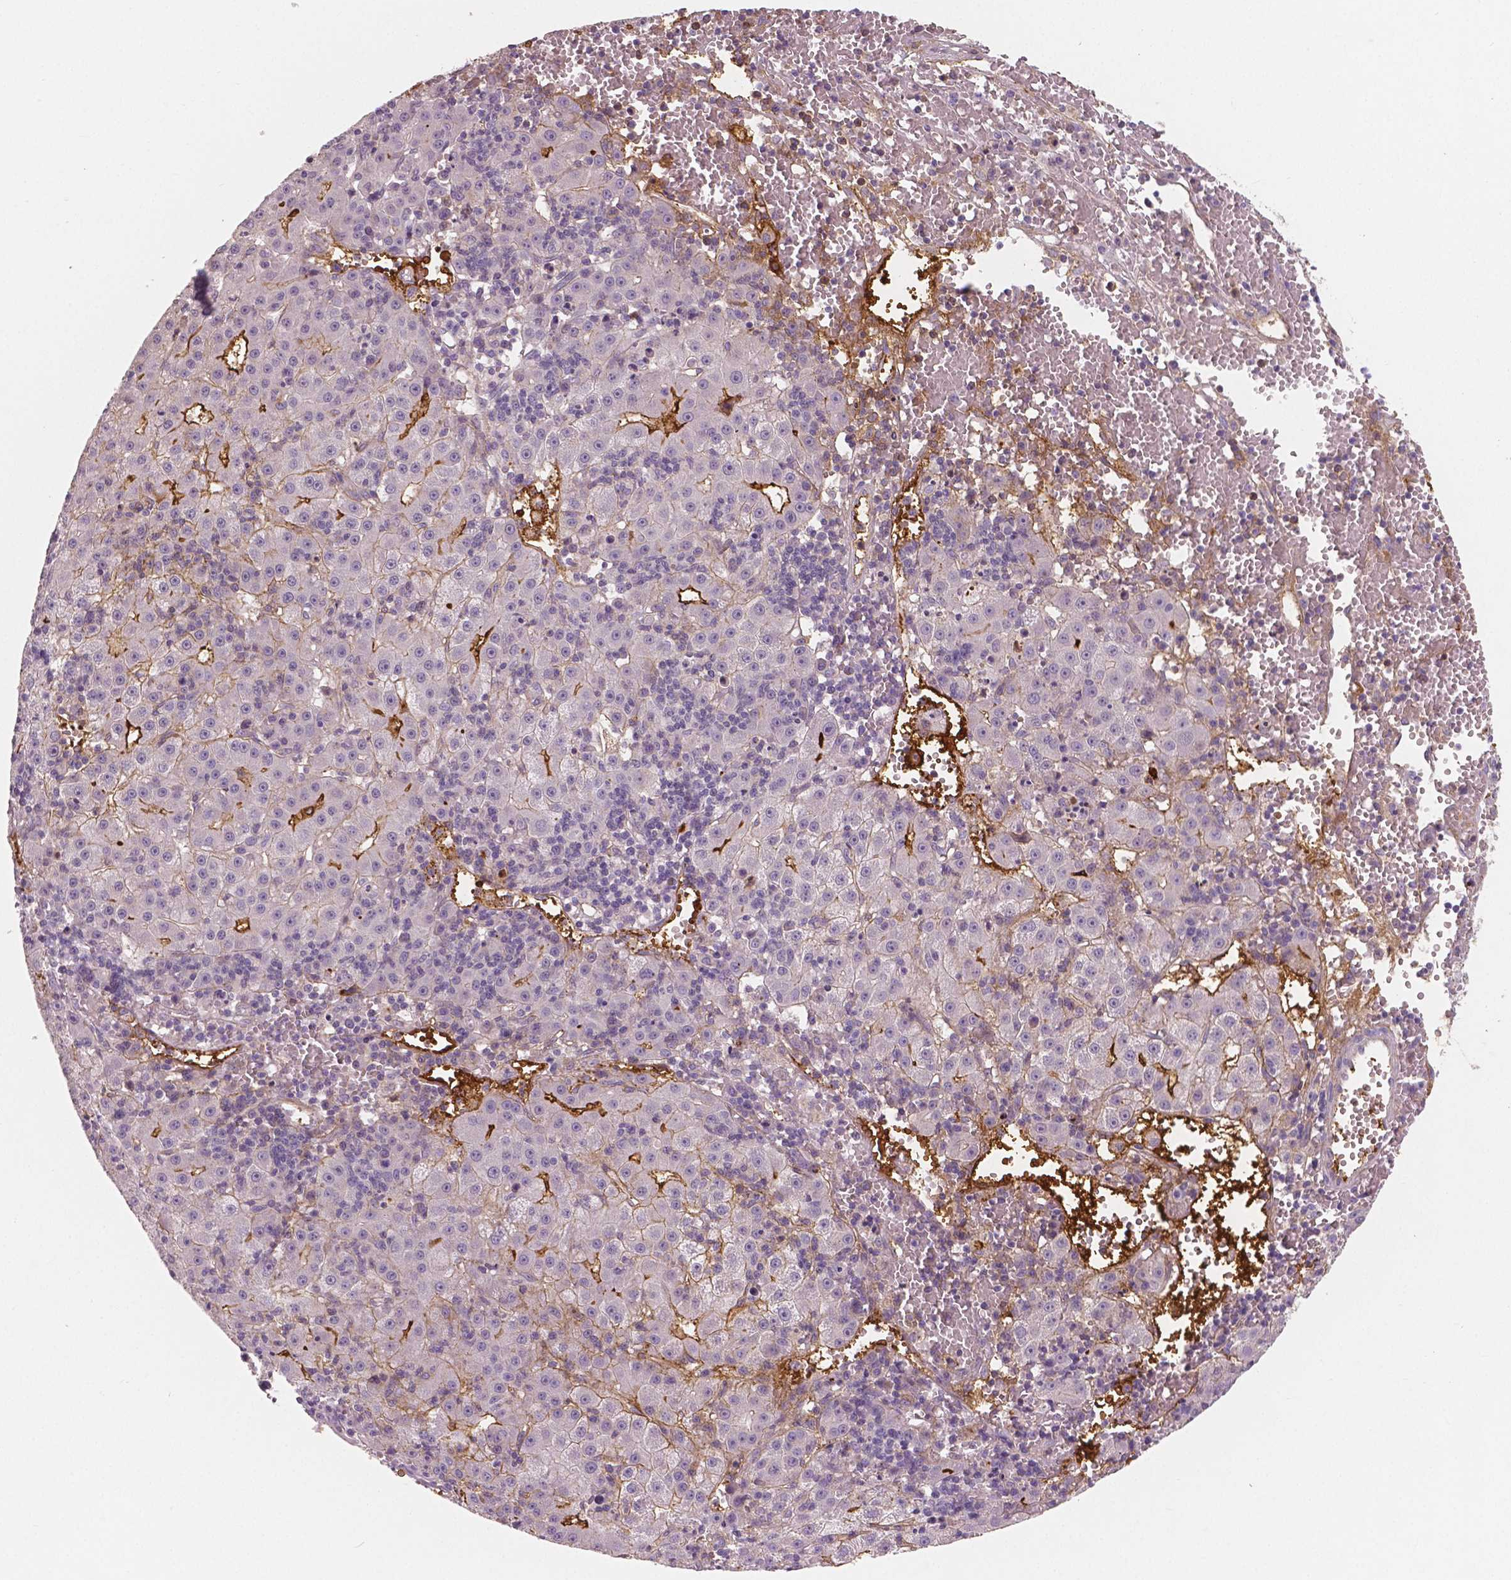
{"staining": {"intensity": "negative", "quantity": "none", "location": "none"}, "tissue": "liver cancer", "cell_type": "Tumor cells", "image_type": "cancer", "snomed": [{"axis": "morphology", "description": "Carcinoma, Hepatocellular, NOS"}, {"axis": "topography", "description": "Liver"}], "caption": "Immunohistochemistry photomicrograph of human liver cancer stained for a protein (brown), which shows no expression in tumor cells.", "gene": "APOA4", "patient": {"sex": "male", "age": 76}}